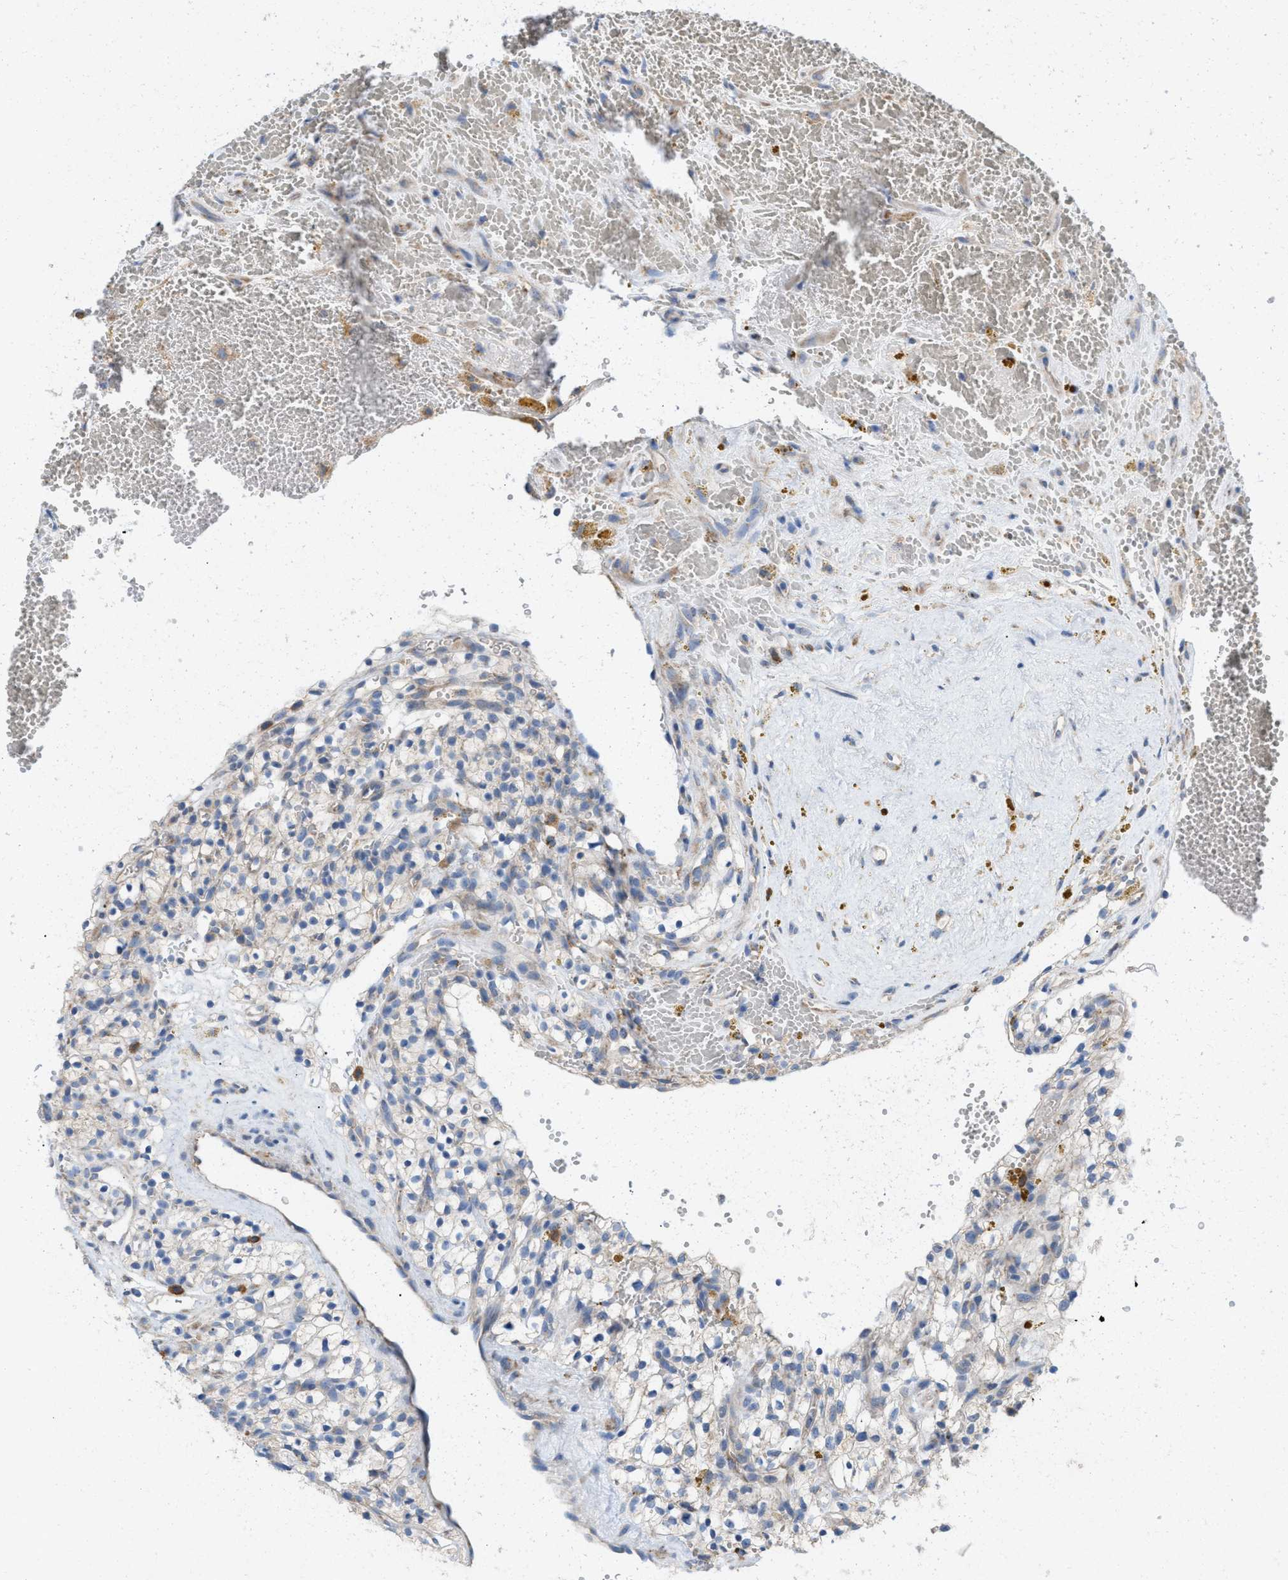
{"staining": {"intensity": "negative", "quantity": "none", "location": "none"}, "tissue": "renal cancer", "cell_type": "Tumor cells", "image_type": "cancer", "snomed": [{"axis": "morphology", "description": "Adenocarcinoma, NOS"}, {"axis": "topography", "description": "Kidney"}], "caption": "Immunohistochemical staining of adenocarcinoma (renal) reveals no significant positivity in tumor cells.", "gene": "DYNC2I1", "patient": {"sex": "female", "age": 57}}